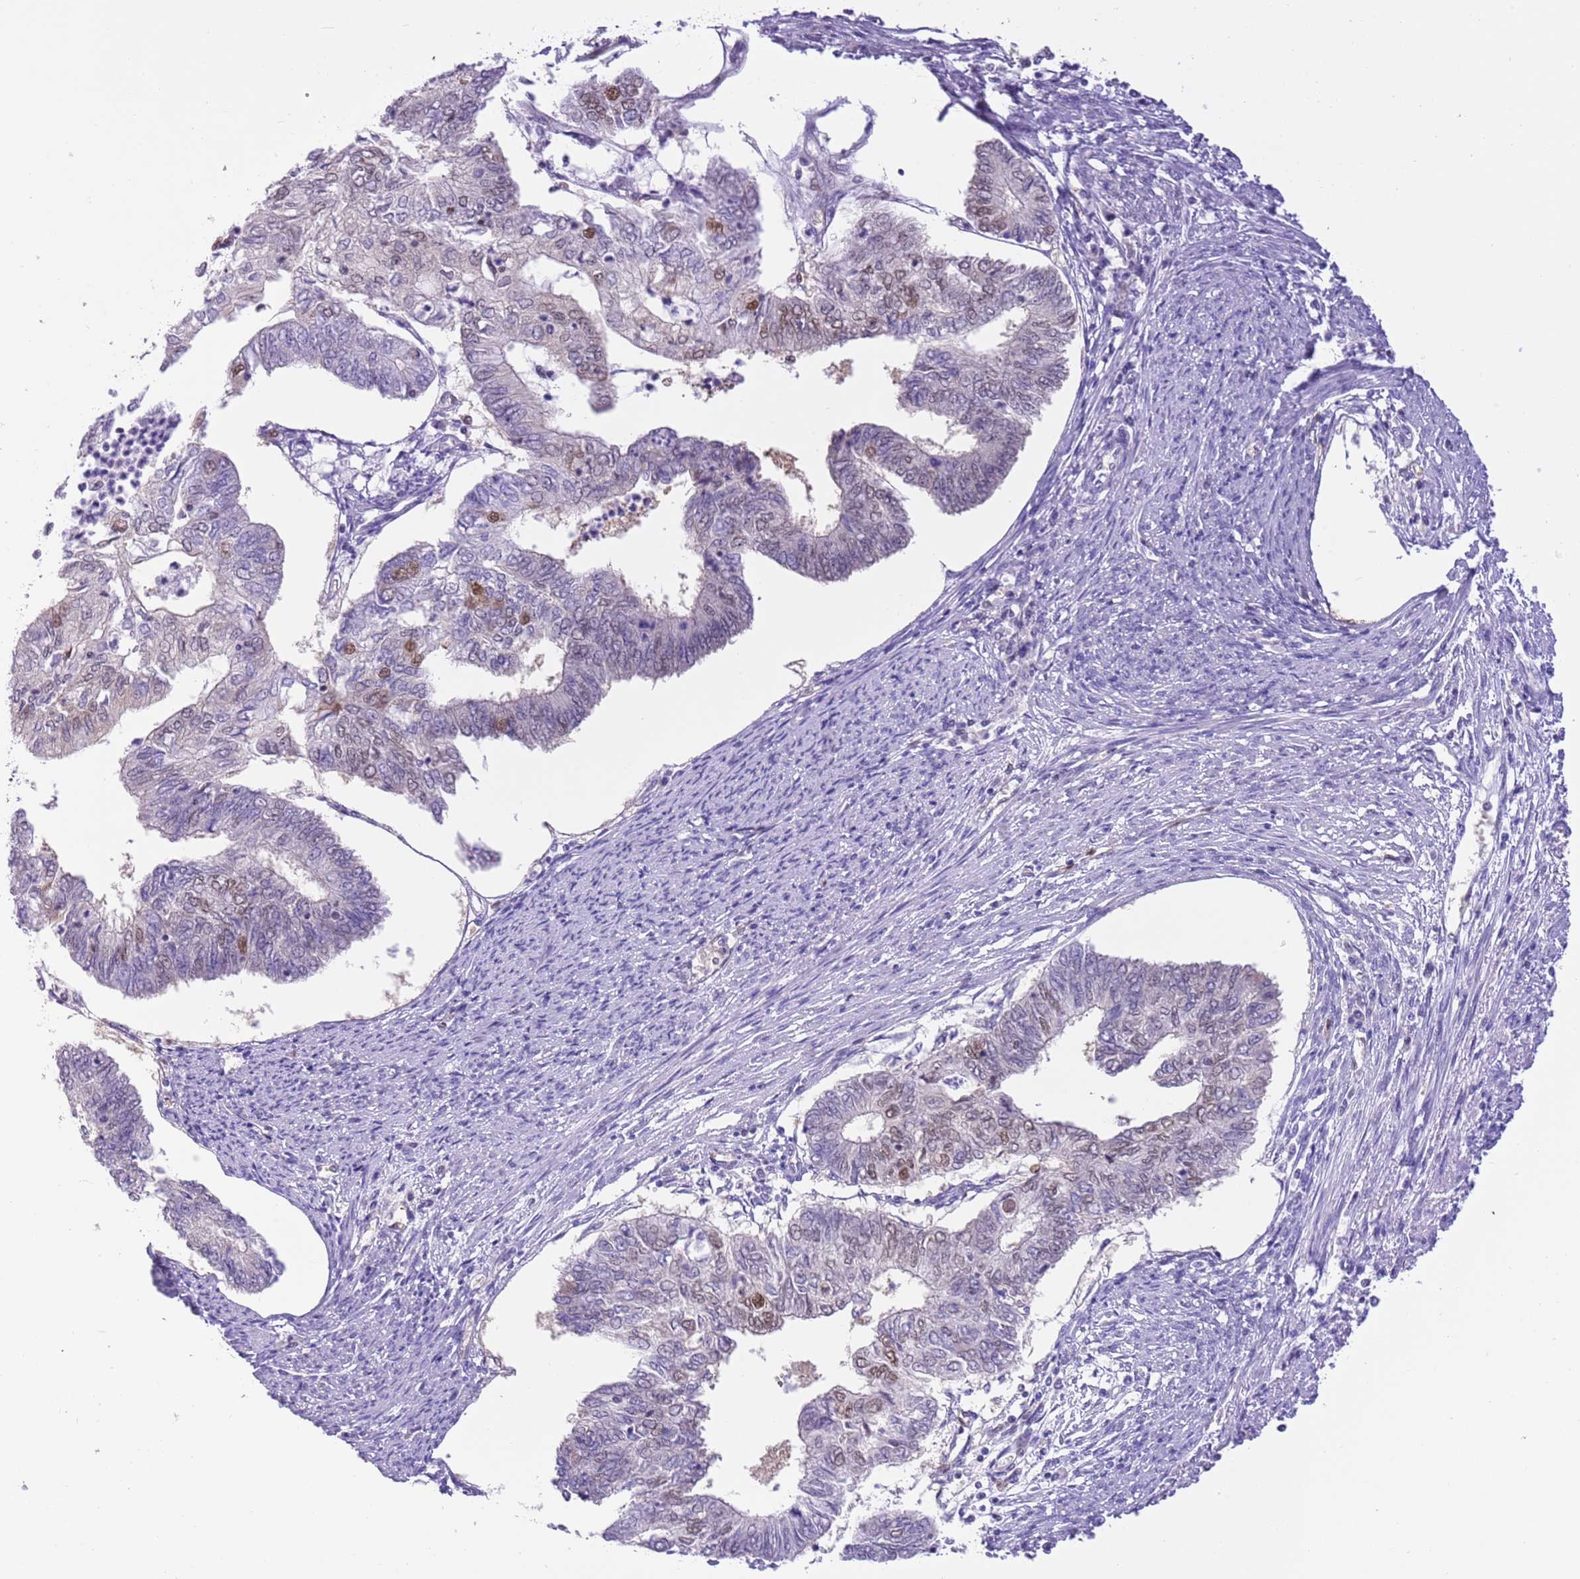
{"staining": {"intensity": "moderate", "quantity": "<25%", "location": "nuclear"}, "tissue": "endometrial cancer", "cell_type": "Tumor cells", "image_type": "cancer", "snomed": [{"axis": "morphology", "description": "Adenocarcinoma, NOS"}, {"axis": "topography", "description": "Endometrium"}], "caption": "Moderate nuclear protein positivity is appreciated in approximately <25% of tumor cells in endometrial adenocarcinoma.", "gene": "DDI2", "patient": {"sex": "female", "age": 68}}